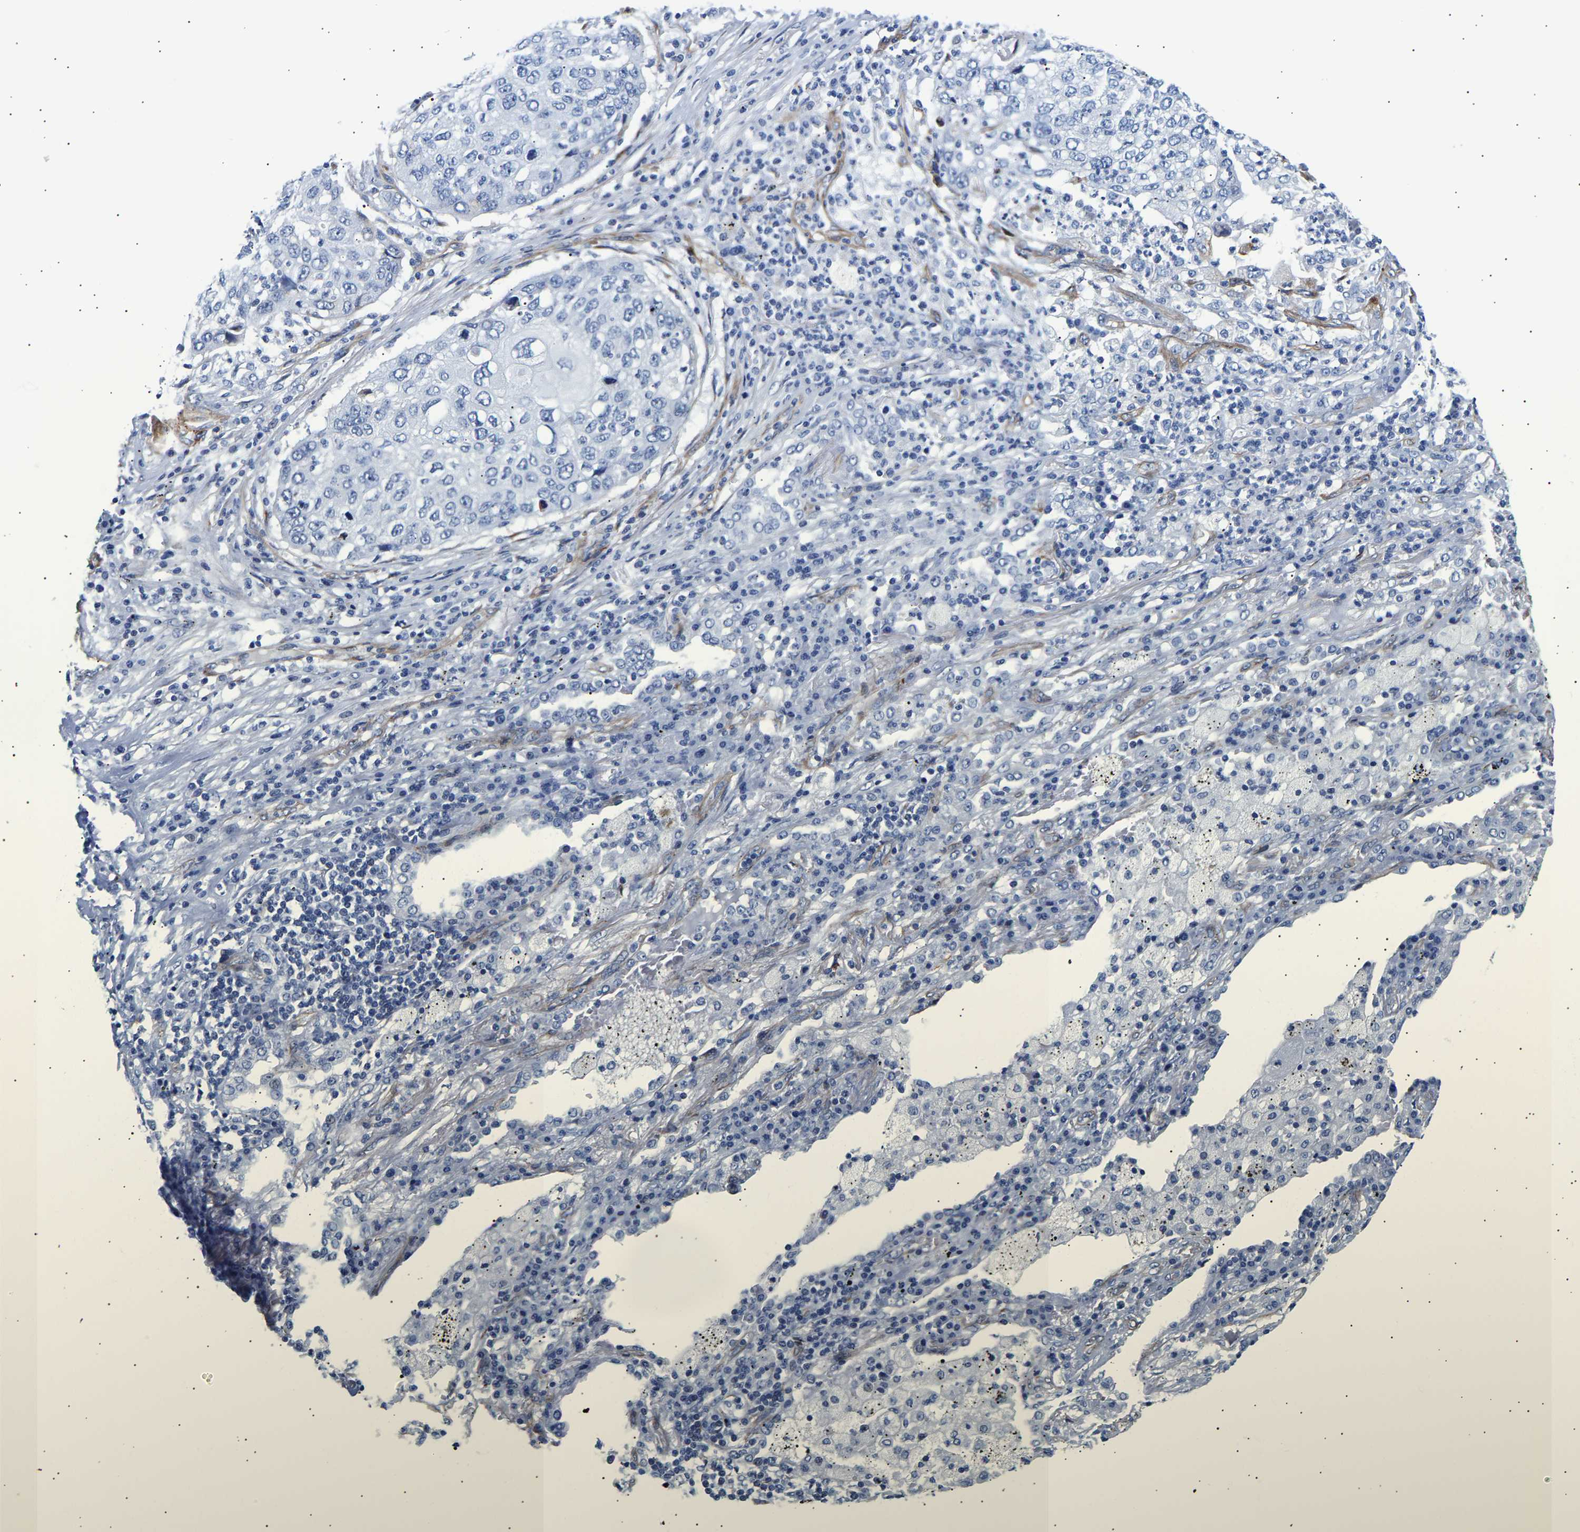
{"staining": {"intensity": "negative", "quantity": "none", "location": "none"}, "tissue": "lung cancer", "cell_type": "Tumor cells", "image_type": "cancer", "snomed": [{"axis": "morphology", "description": "Squamous cell carcinoma, NOS"}, {"axis": "topography", "description": "Lung"}], "caption": "Protein analysis of lung squamous cell carcinoma shows no significant positivity in tumor cells. (Immunohistochemistry, brightfield microscopy, high magnification).", "gene": "IGFBP7", "patient": {"sex": "female", "age": 63}}